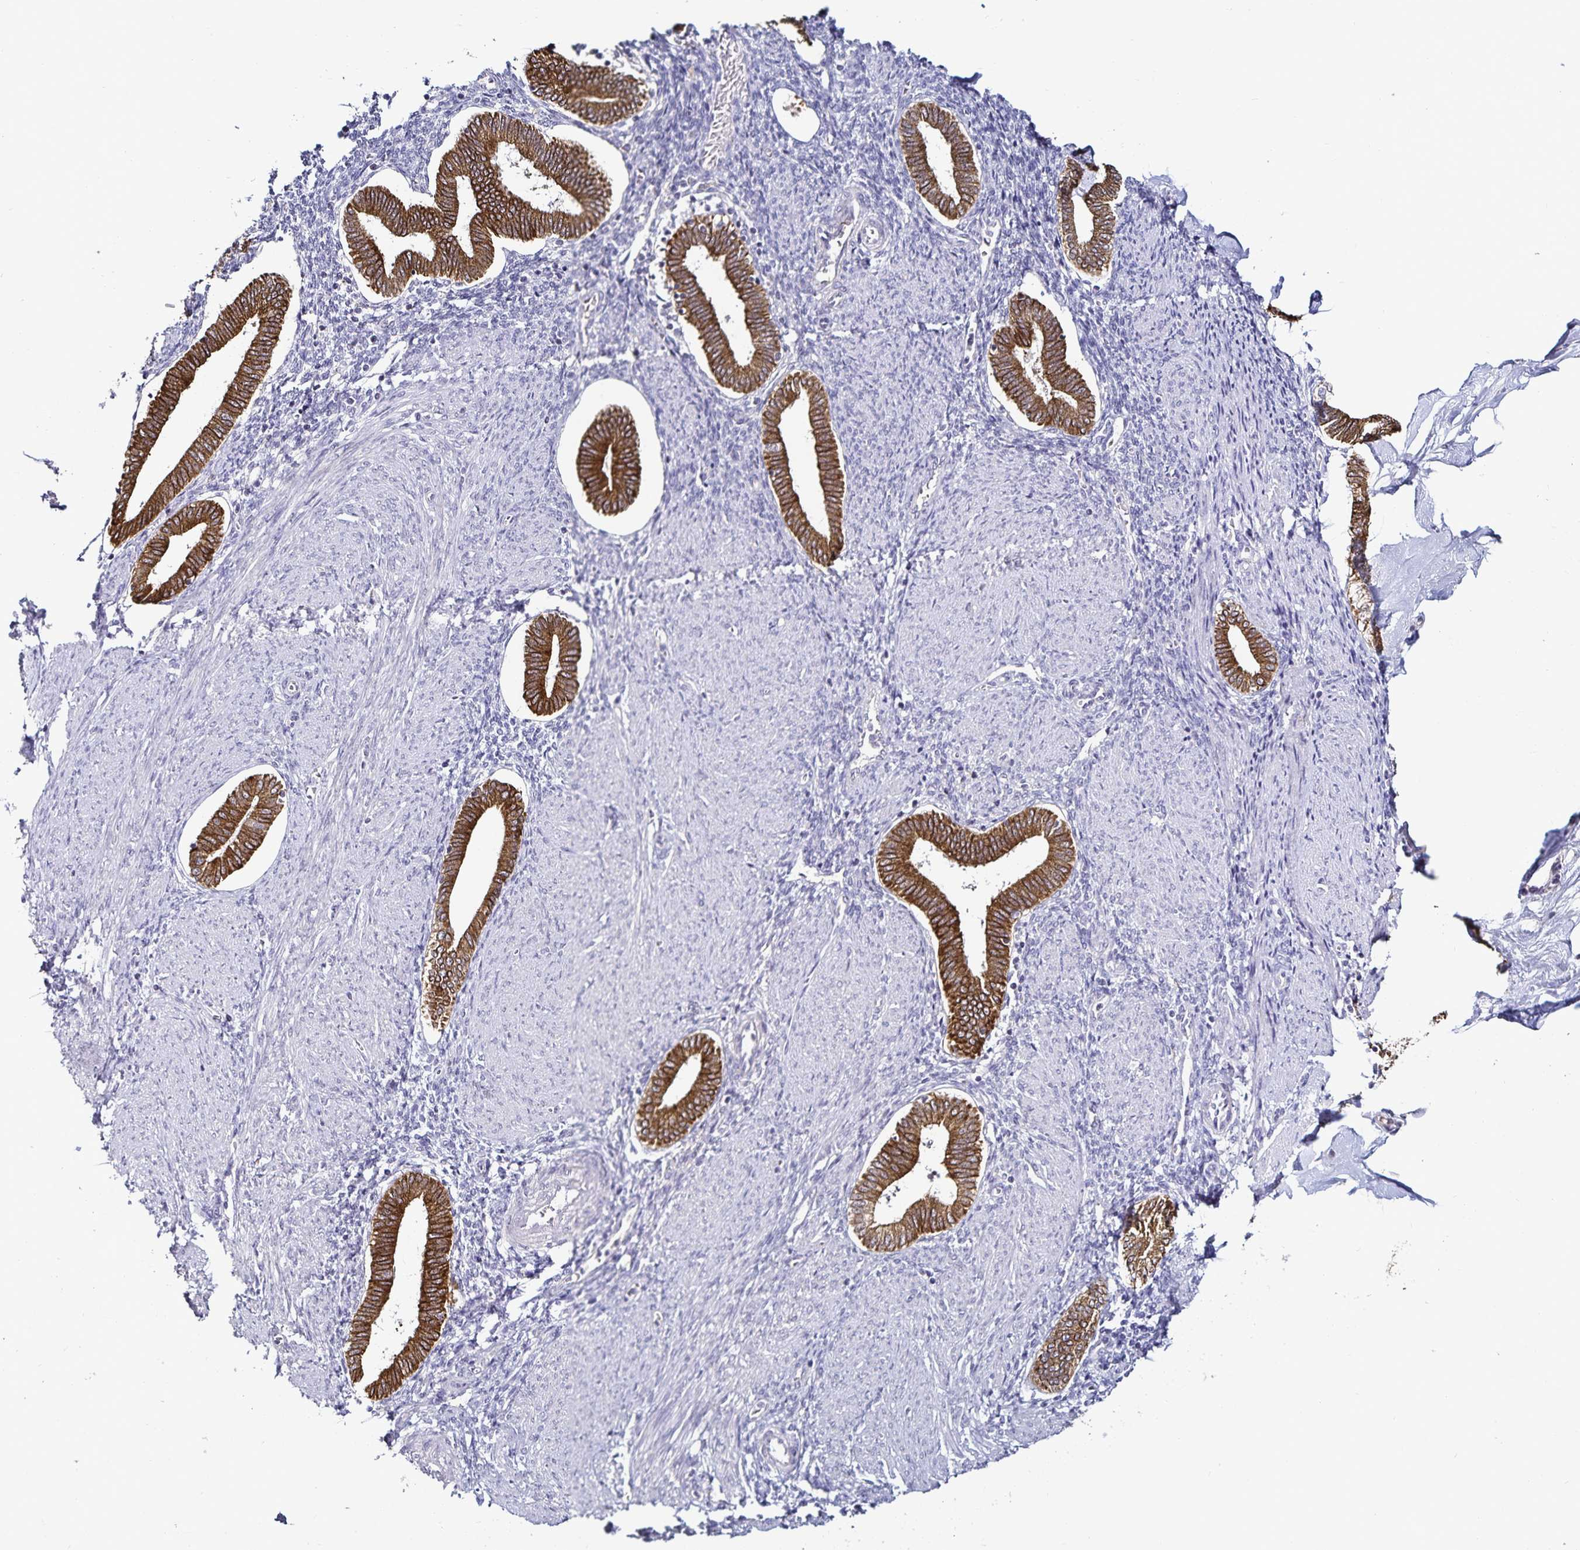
{"staining": {"intensity": "negative", "quantity": "none", "location": "none"}, "tissue": "endometrium", "cell_type": "Cells in endometrial stroma", "image_type": "normal", "snomed": [{"axis": "morphology", "description": "Normal tissue, NOS"}, {"axis": "topography", "description": "Endometrium"}], "caption": "The histopathology image exhibits no staining of cells in endometrial stroma in benign endometrium.", "gene": "ACSL5", "patient": {"sex": "female", "age": 42}}